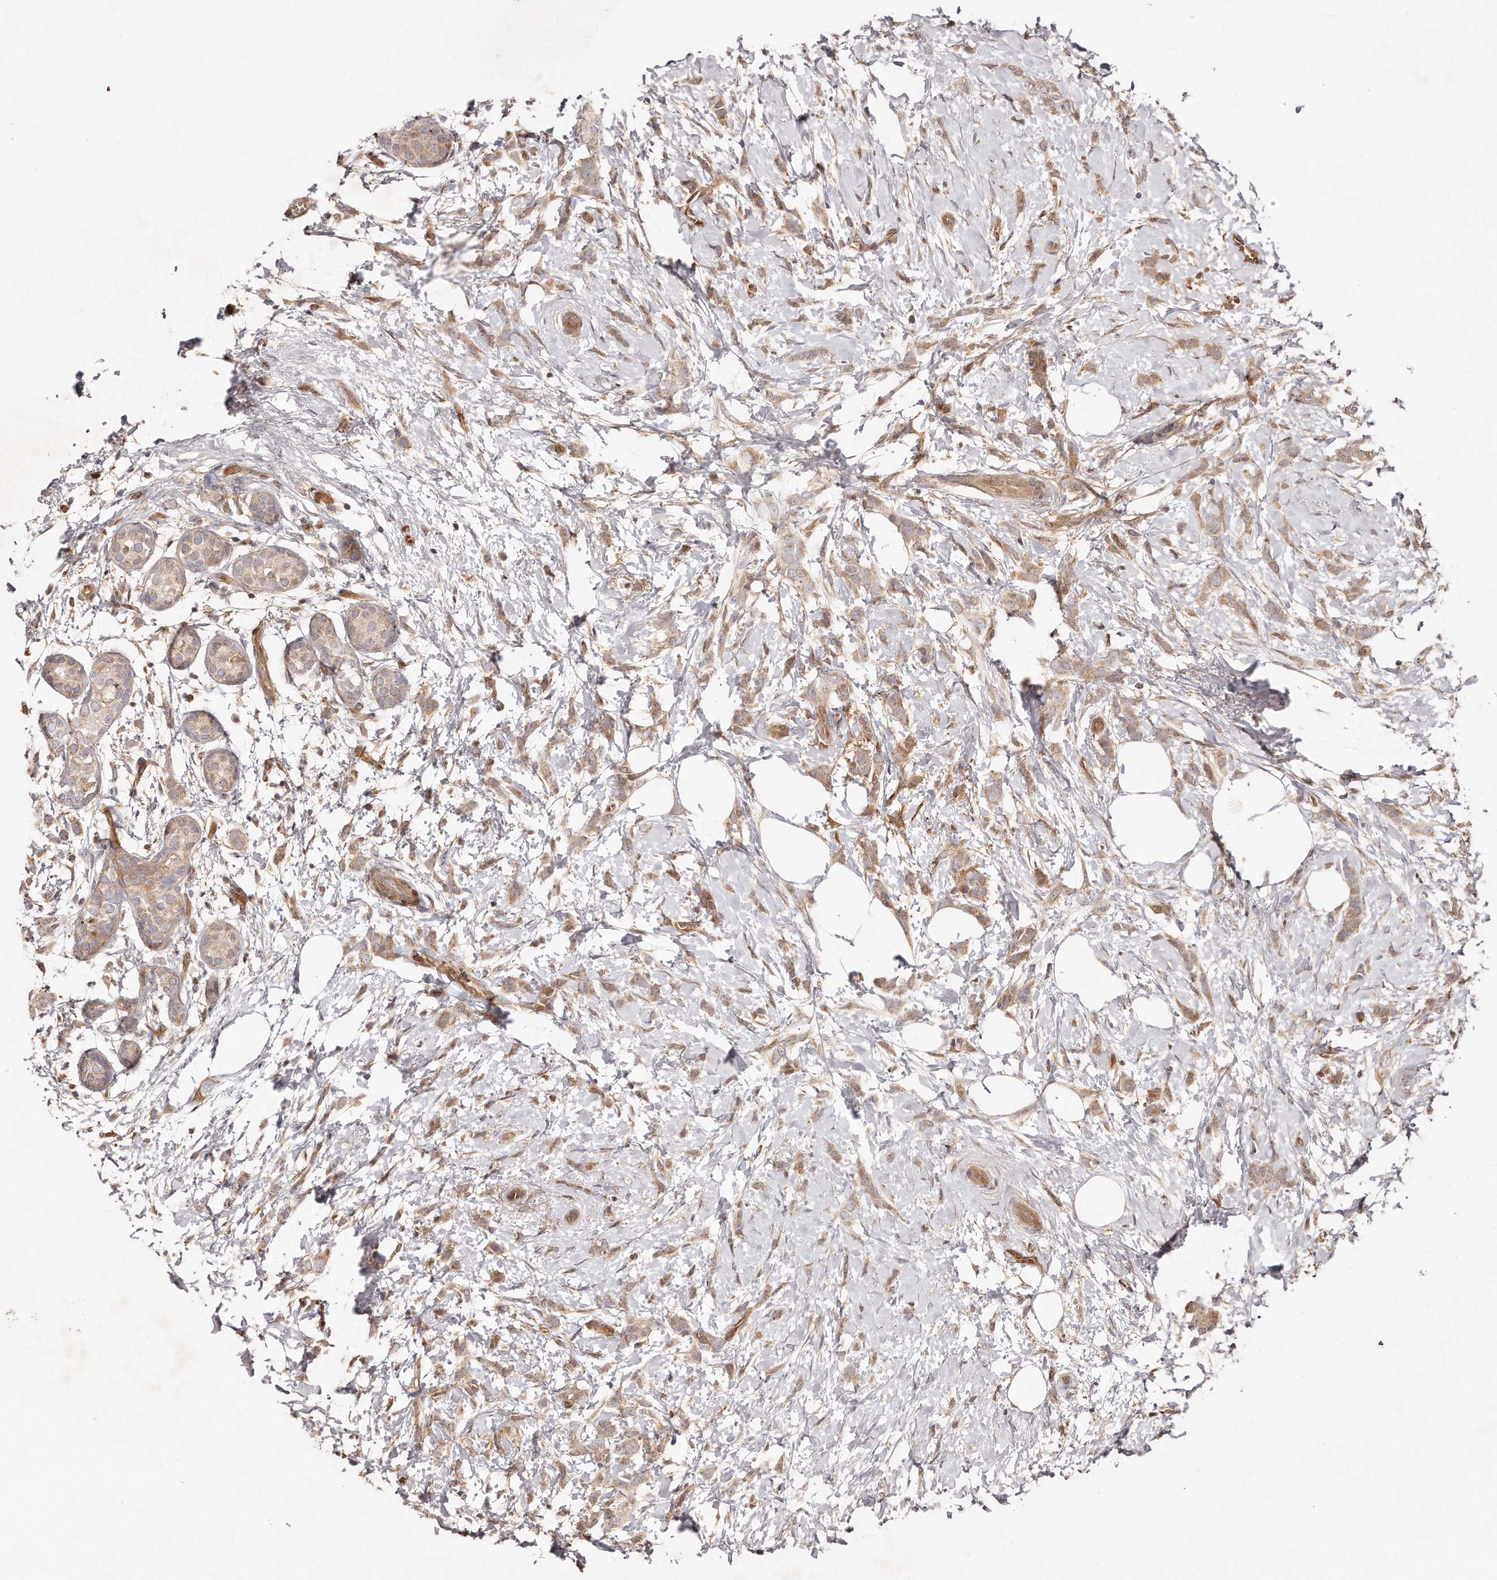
{"staining": {"intensity": "moderate", "quantity": ">75%", "location": "cytoplasmic/membranous"}, "tissue": "breast cancer", "cell_type": "Tumor cells", "image_type": "cancer", "snomed": [{"axis": "morphology", "description": "Lobular carcinoma, in situ"}, {"axis": "morphology", "description": "Lobular carcinoma"}, {"axis": "topography", "description": "Breast"}], "caption": "Breast lobular carcinoma tissue reveals moderate cytoplasmic/membranous expression in approximately >75% of tumor cells Immunohistochemistry stains the protein in brown and the nuclei are stained blue.", "gene": "GBP4", "patient": {"sex": "female", "age": 41}}